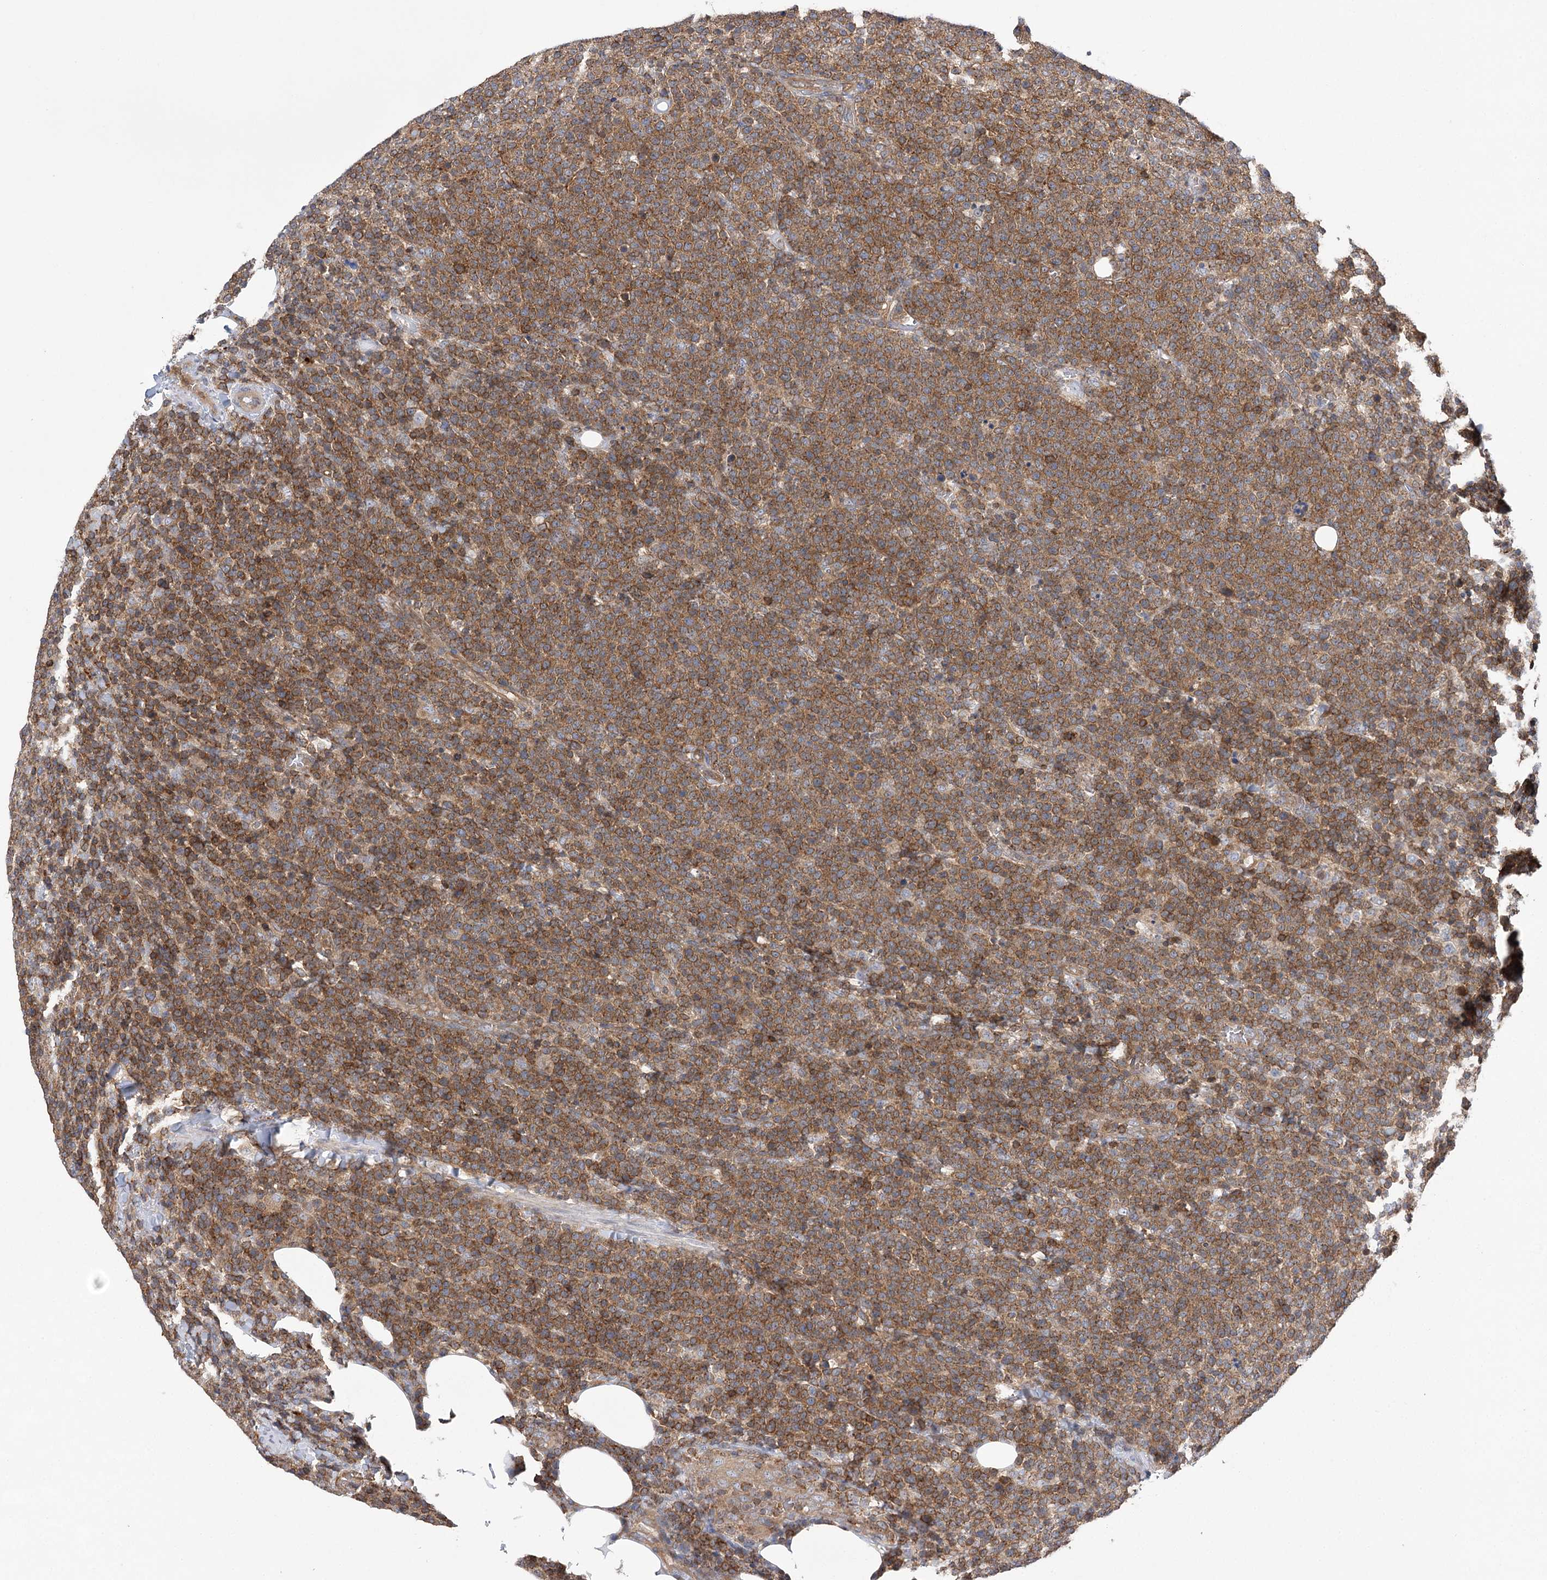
{"staining": {"intensity": "moderate", "quantity": ">75%", "location": "cytoplasmic/membranous"}, "tissue": "lymphoma", "cell_type": "Tumor cells", "image_type": "cancer", "snomed": [{"axis": "morphology", "description": "Malignant lymphoma, non-Hodgkin's type, High grade"}, {"axis": "topography", "description": "Lymph node"}], "caption": "DAB immunohistochemical staining of human lymphoma displays moderate cytoplasmic/membranous protein positivity in about >75% of tumor cells.", "gene": "VPS37B", "patient": {"sex": "male", "age": 61}}